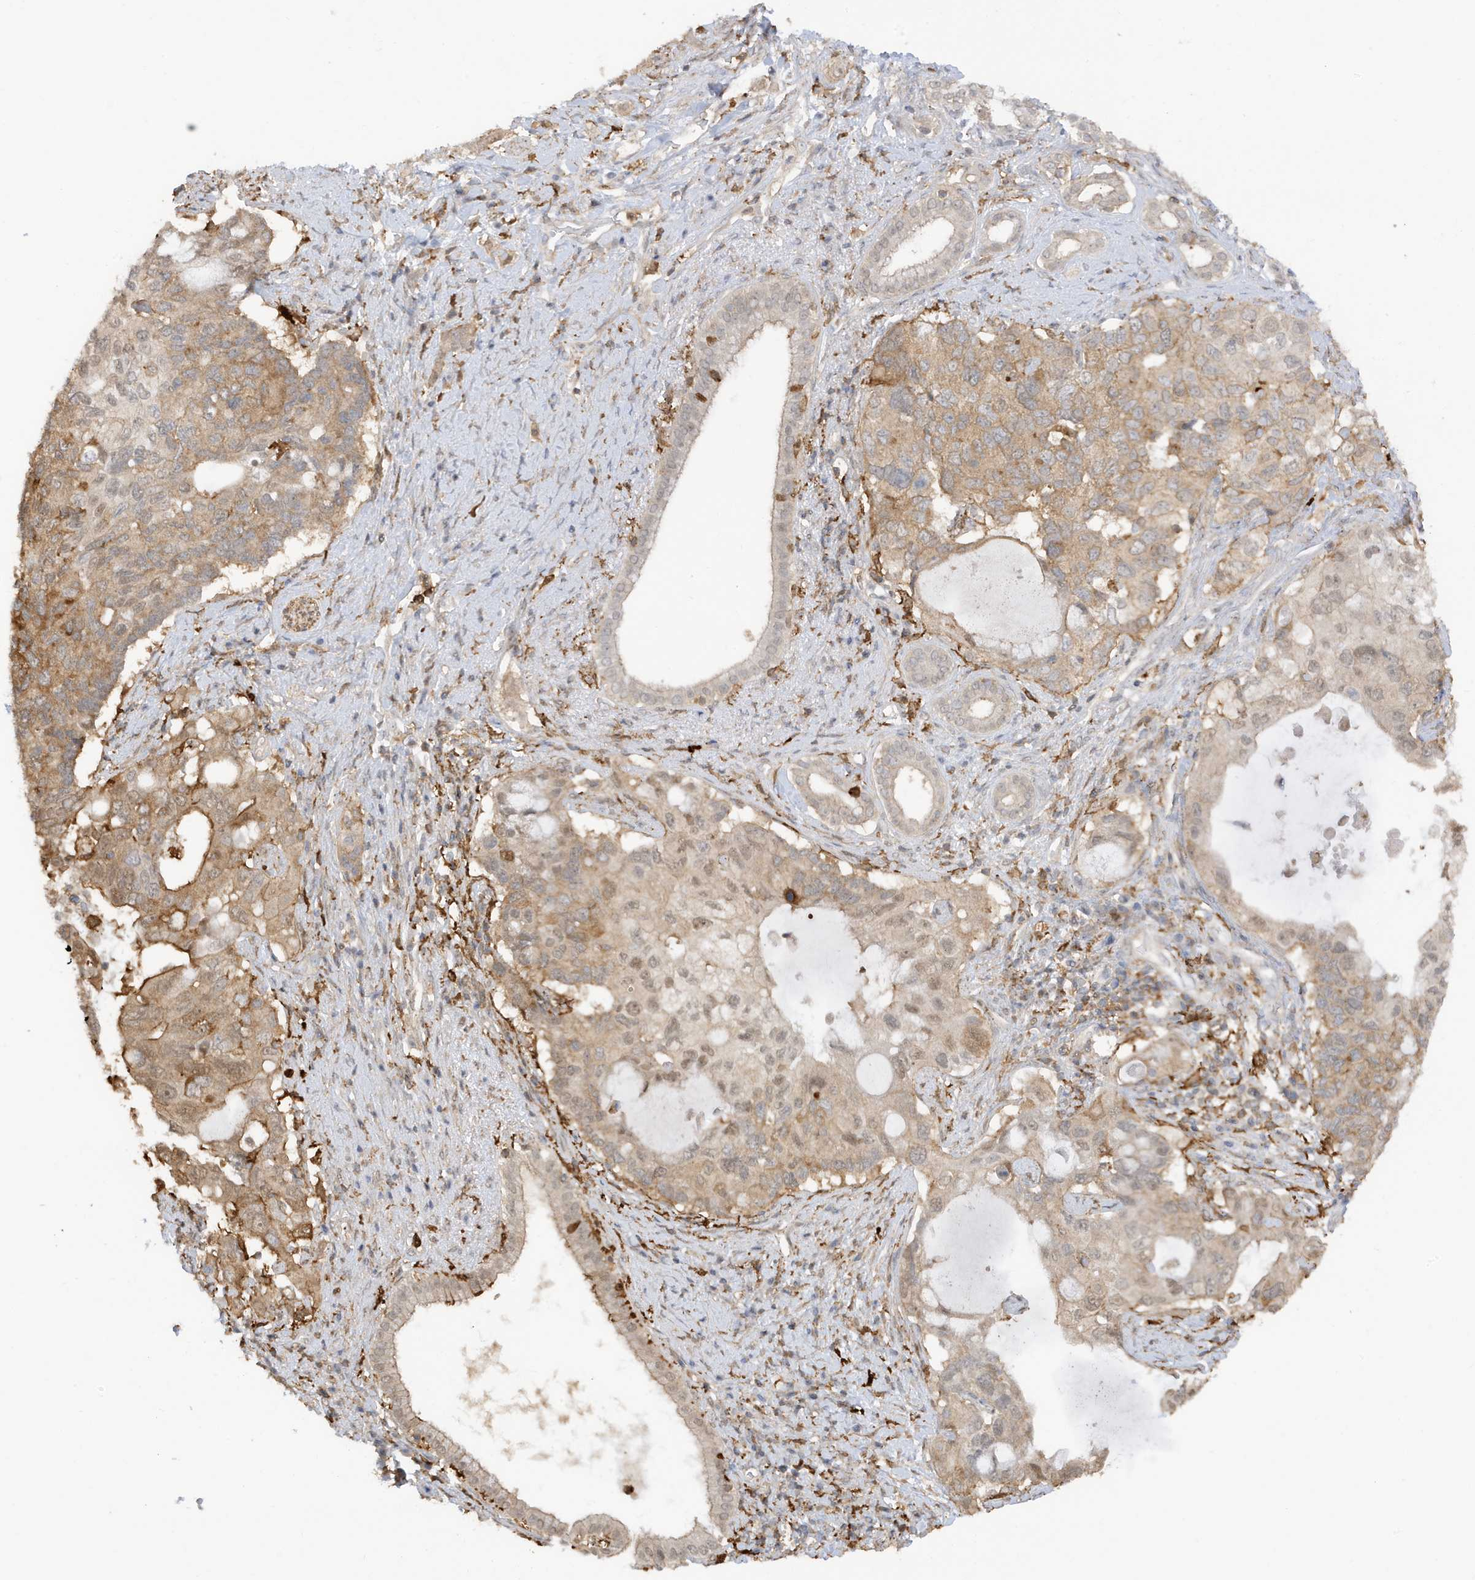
{"staining": {"intensity": "moderate", "quantity": "25%-75%", "location": "cytoplasmic/membranous,nuclear"}, "tissue": "pancreatic cancer", "cell_type": "Tumor cells", "image_type": "cancer", "snomed": [{"axis": "morphology", "description": "Adenocarcinoma, NOS"}, {"axis": "topography", "description": "Pancreas"}], "caption": "This is a micrograph of IHC staining of pancreatic adenocarcinoma, which shows moderate staining in the cytoplasmic/membranous and nuclear of tumor cells.", "gene": "PHACTR2", "patient": {"sex": "female", "age": 56}}